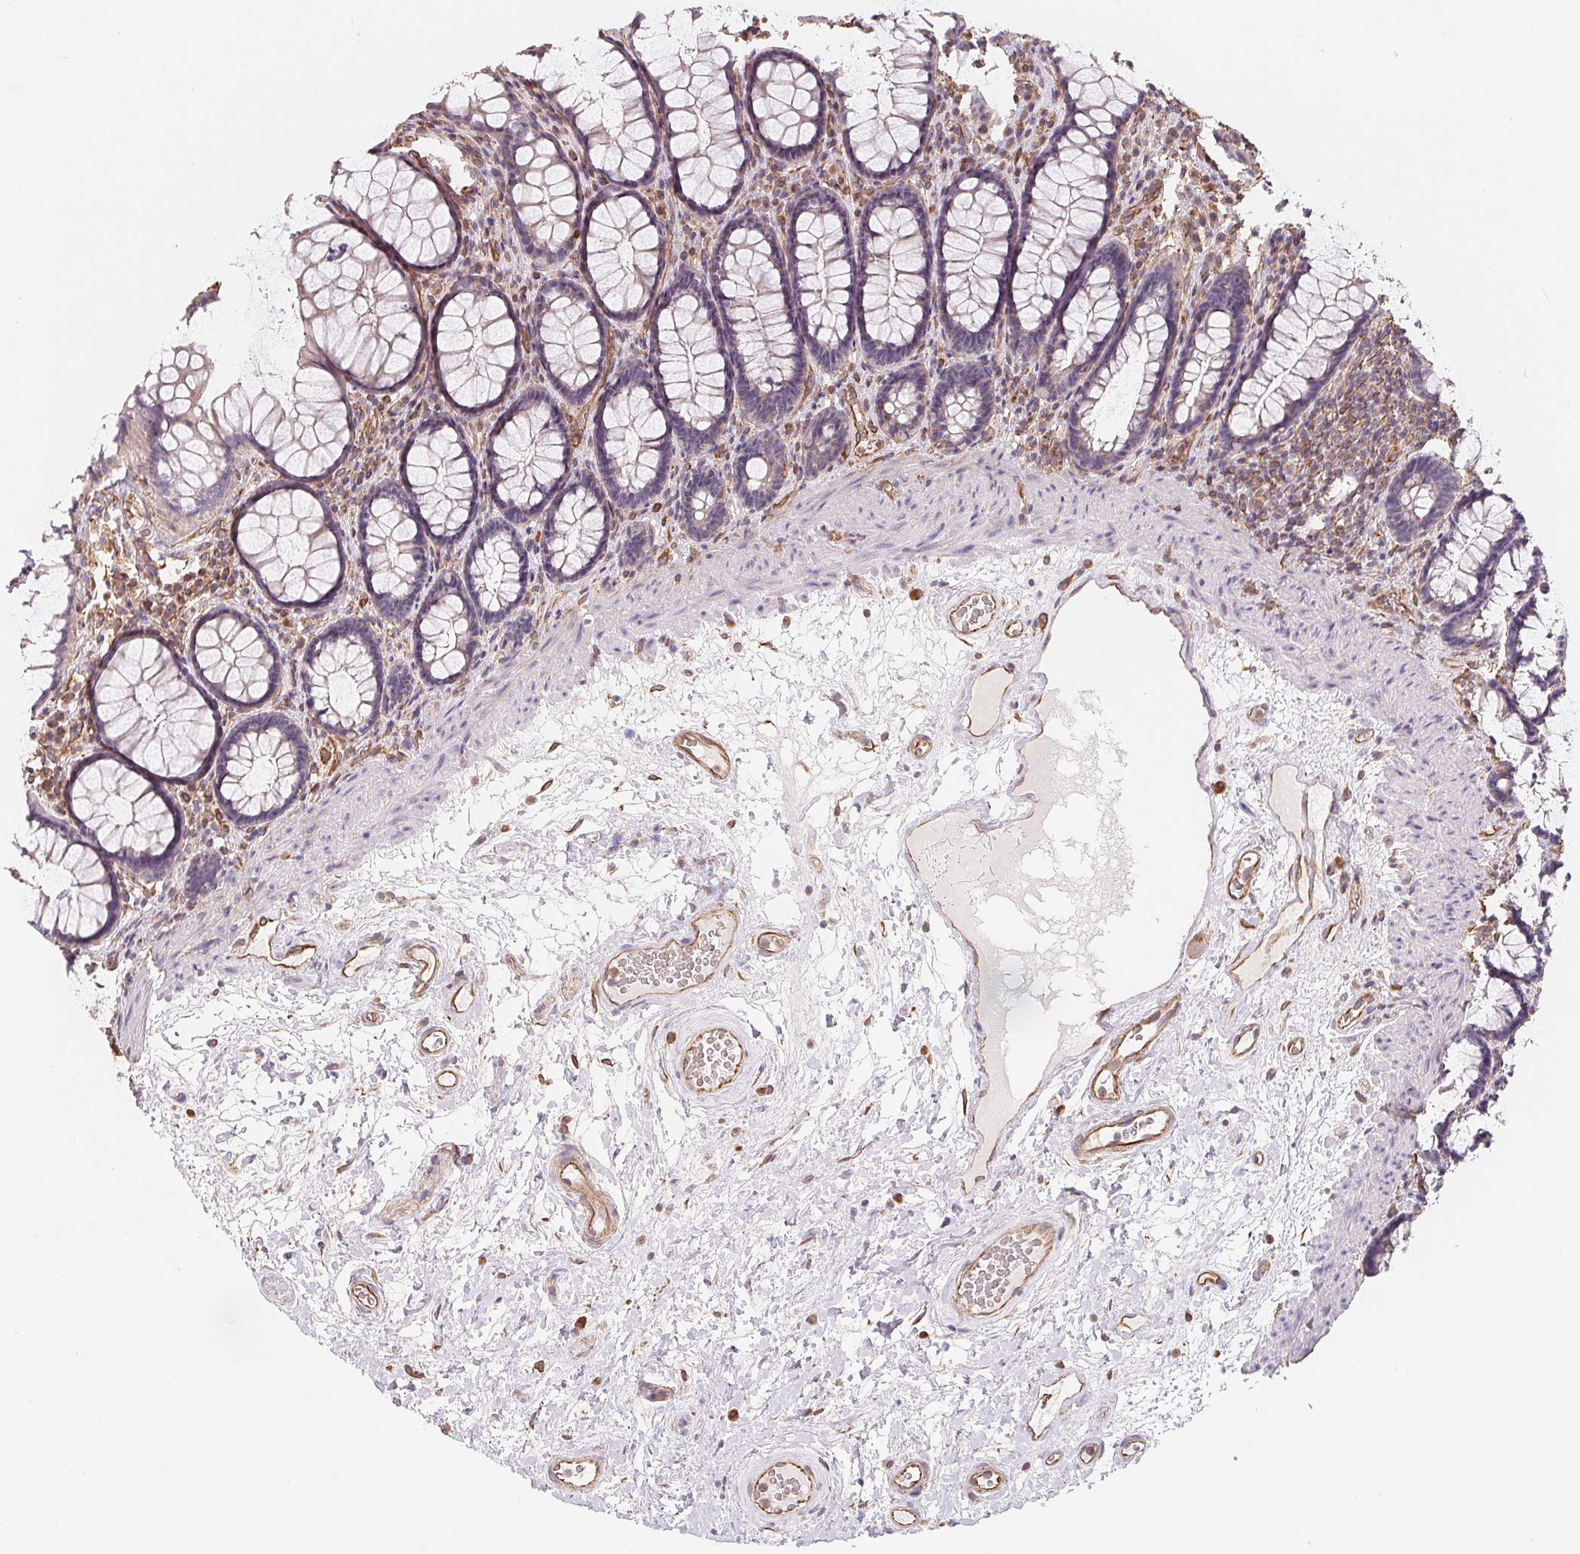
{"staining": {"intensity": "weak", "quantity": "25%-75%", "location": "cytoplasmic/membranous"}, "tissue": "rectum", "cell_type": "Glandular cells", "image_type": "normal", "snomed": [{"axis": "morphology", "description": "Normal tissue, NOS"}, {"axis": "topography", "description": "Rectum"}], "caption": "Approximately 25%-75% of glandular cells in unremarkable human rectum reveal weak cytoplasmic/membranous protein expression as visualized by brown immunohistochemical staining.", "gene": "TBKBP1", "patient": {"sex": "male", "age": 72}}